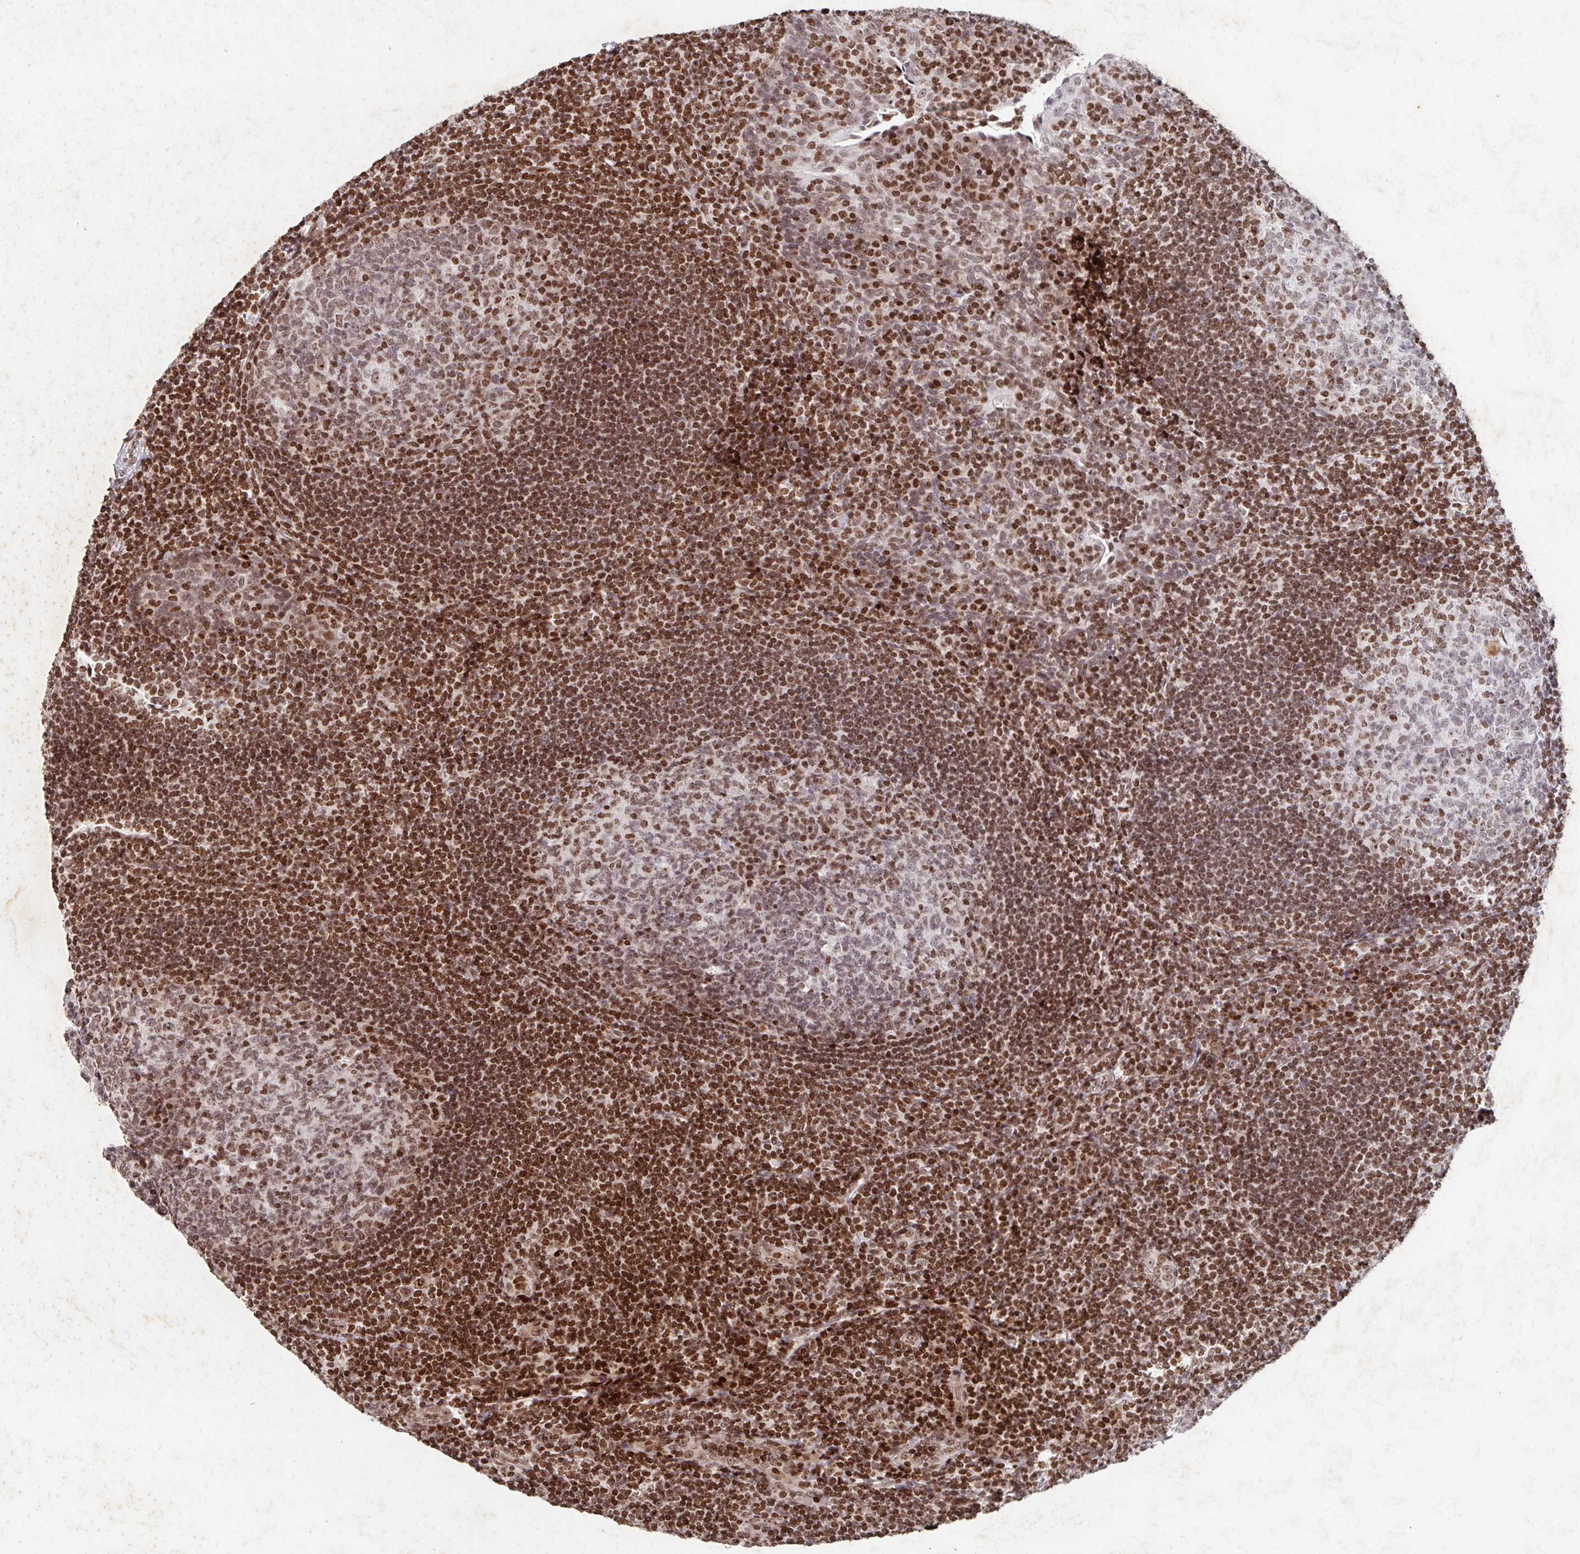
{"staining": {"intensity": "moderate", "quantity": ">75%", "location": "nuclear"}, "tissue": "tonsil", "cell_type": "Germinal center cells", "image_type": "normal", "snomed": [{"axis": "morphology", "description": "Normal tissue, NOS"}, {"axis": "topography", "description": "Tonsil"}], "caption": "Moderate nuclear protein positivity is seen in about >75% of germinal center cells in tonsil. The staining was performed using DAB (3,3'-diaminobenzidine), with brown indicating positive protein expression. Nuclei are stained blue with hematoxylin.", "gene": "C19orf53", "patient": {"sex": "male", "age": 17}}